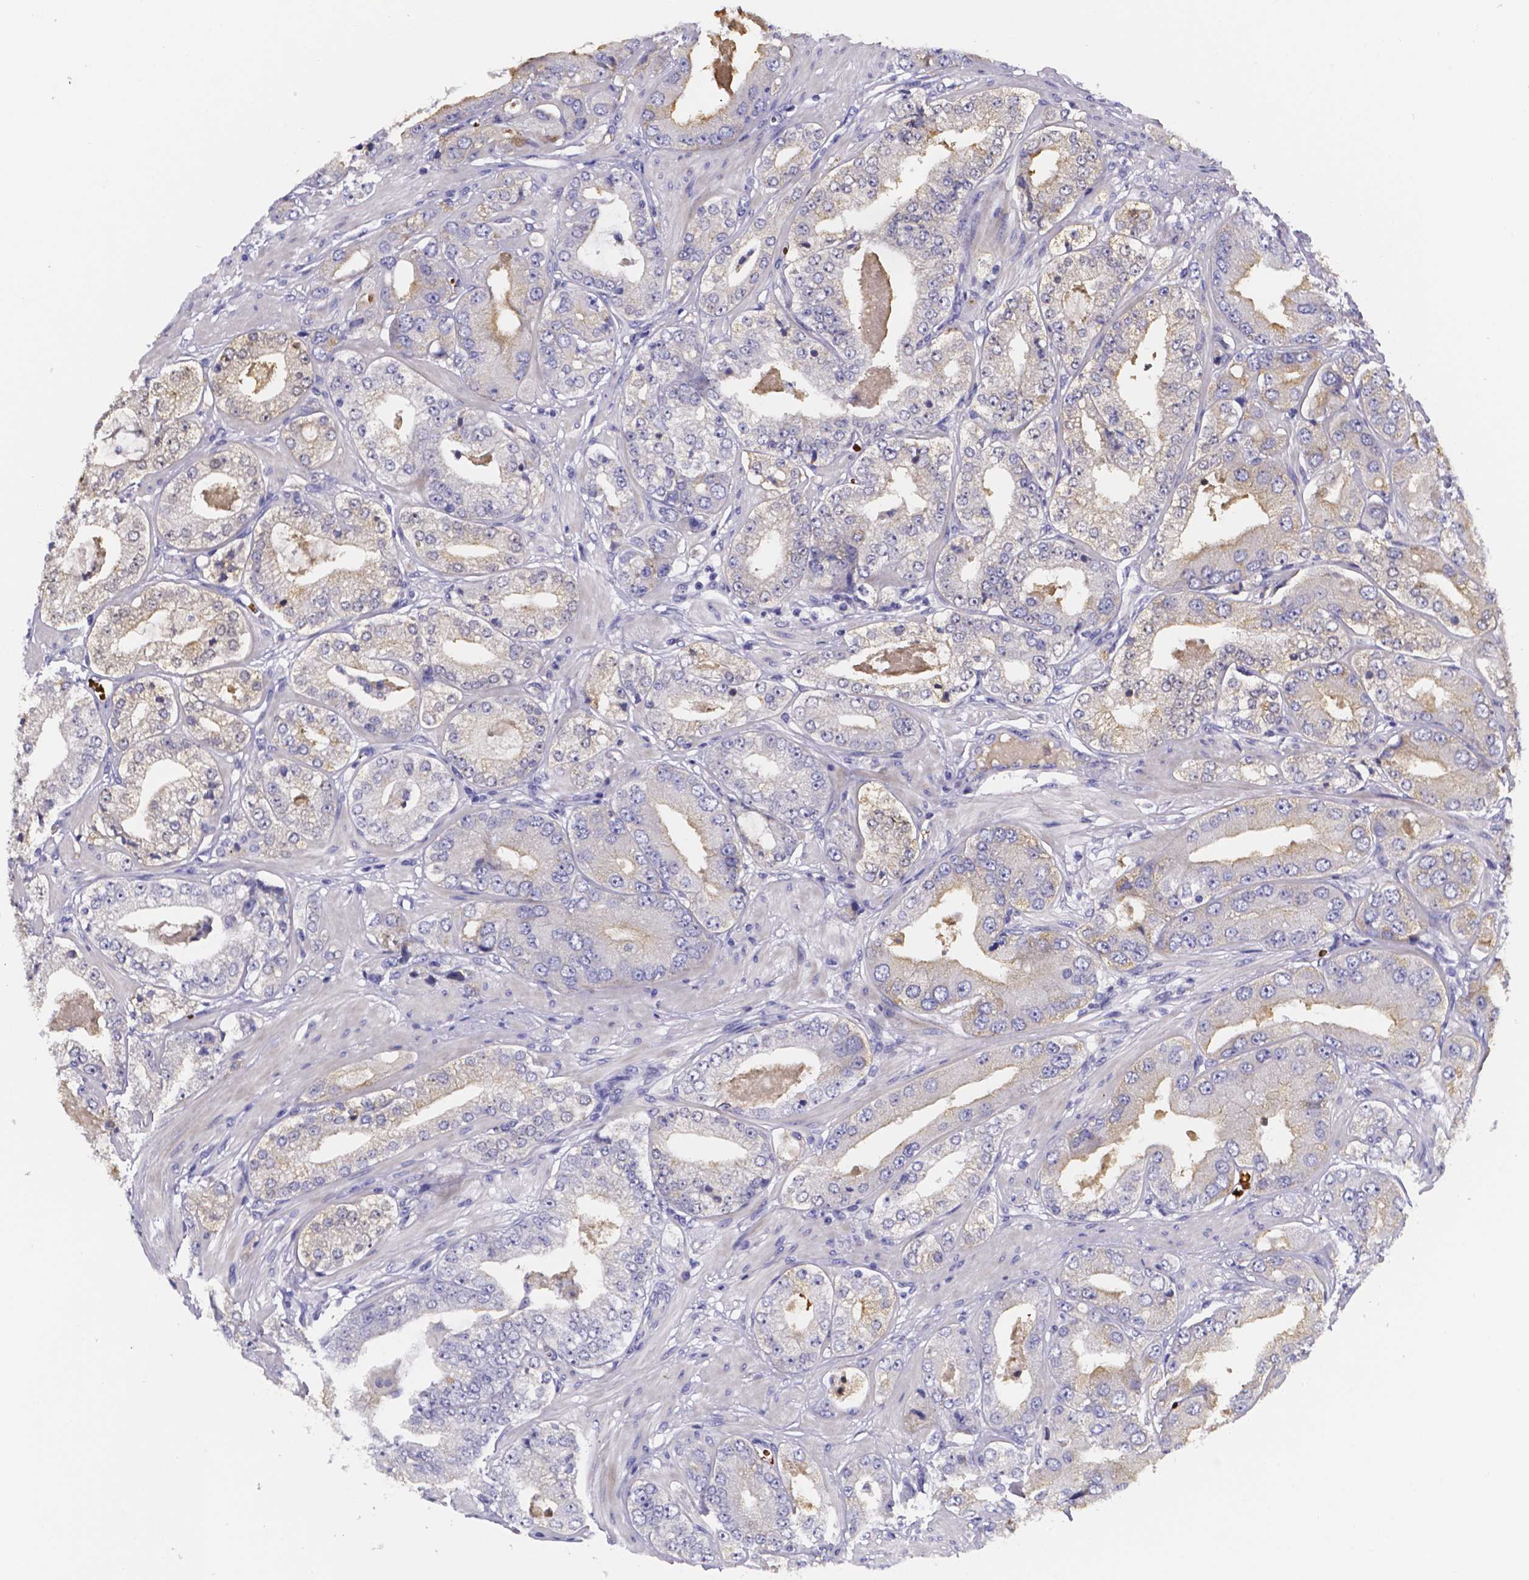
{"staining": {"intensity": "weak", "quantity": "<25%", "location": "cytoplasmic/membranous"}, "tissue": "prostate cancer", "cell_type": "Tumor cells", "image_type": "cancer", "snomed": [{"axis": "morphology", "description": "Adenocarcinoma, Low grade"}, {"axis": "topography", "description": "Prostate"}], "caption": "There is no significant positivity in tumor cells of prostate cancer (low-grade adenocarcinoma).", "gene": "GABRA3", "patient": {"sex": "male", "age": 60}}